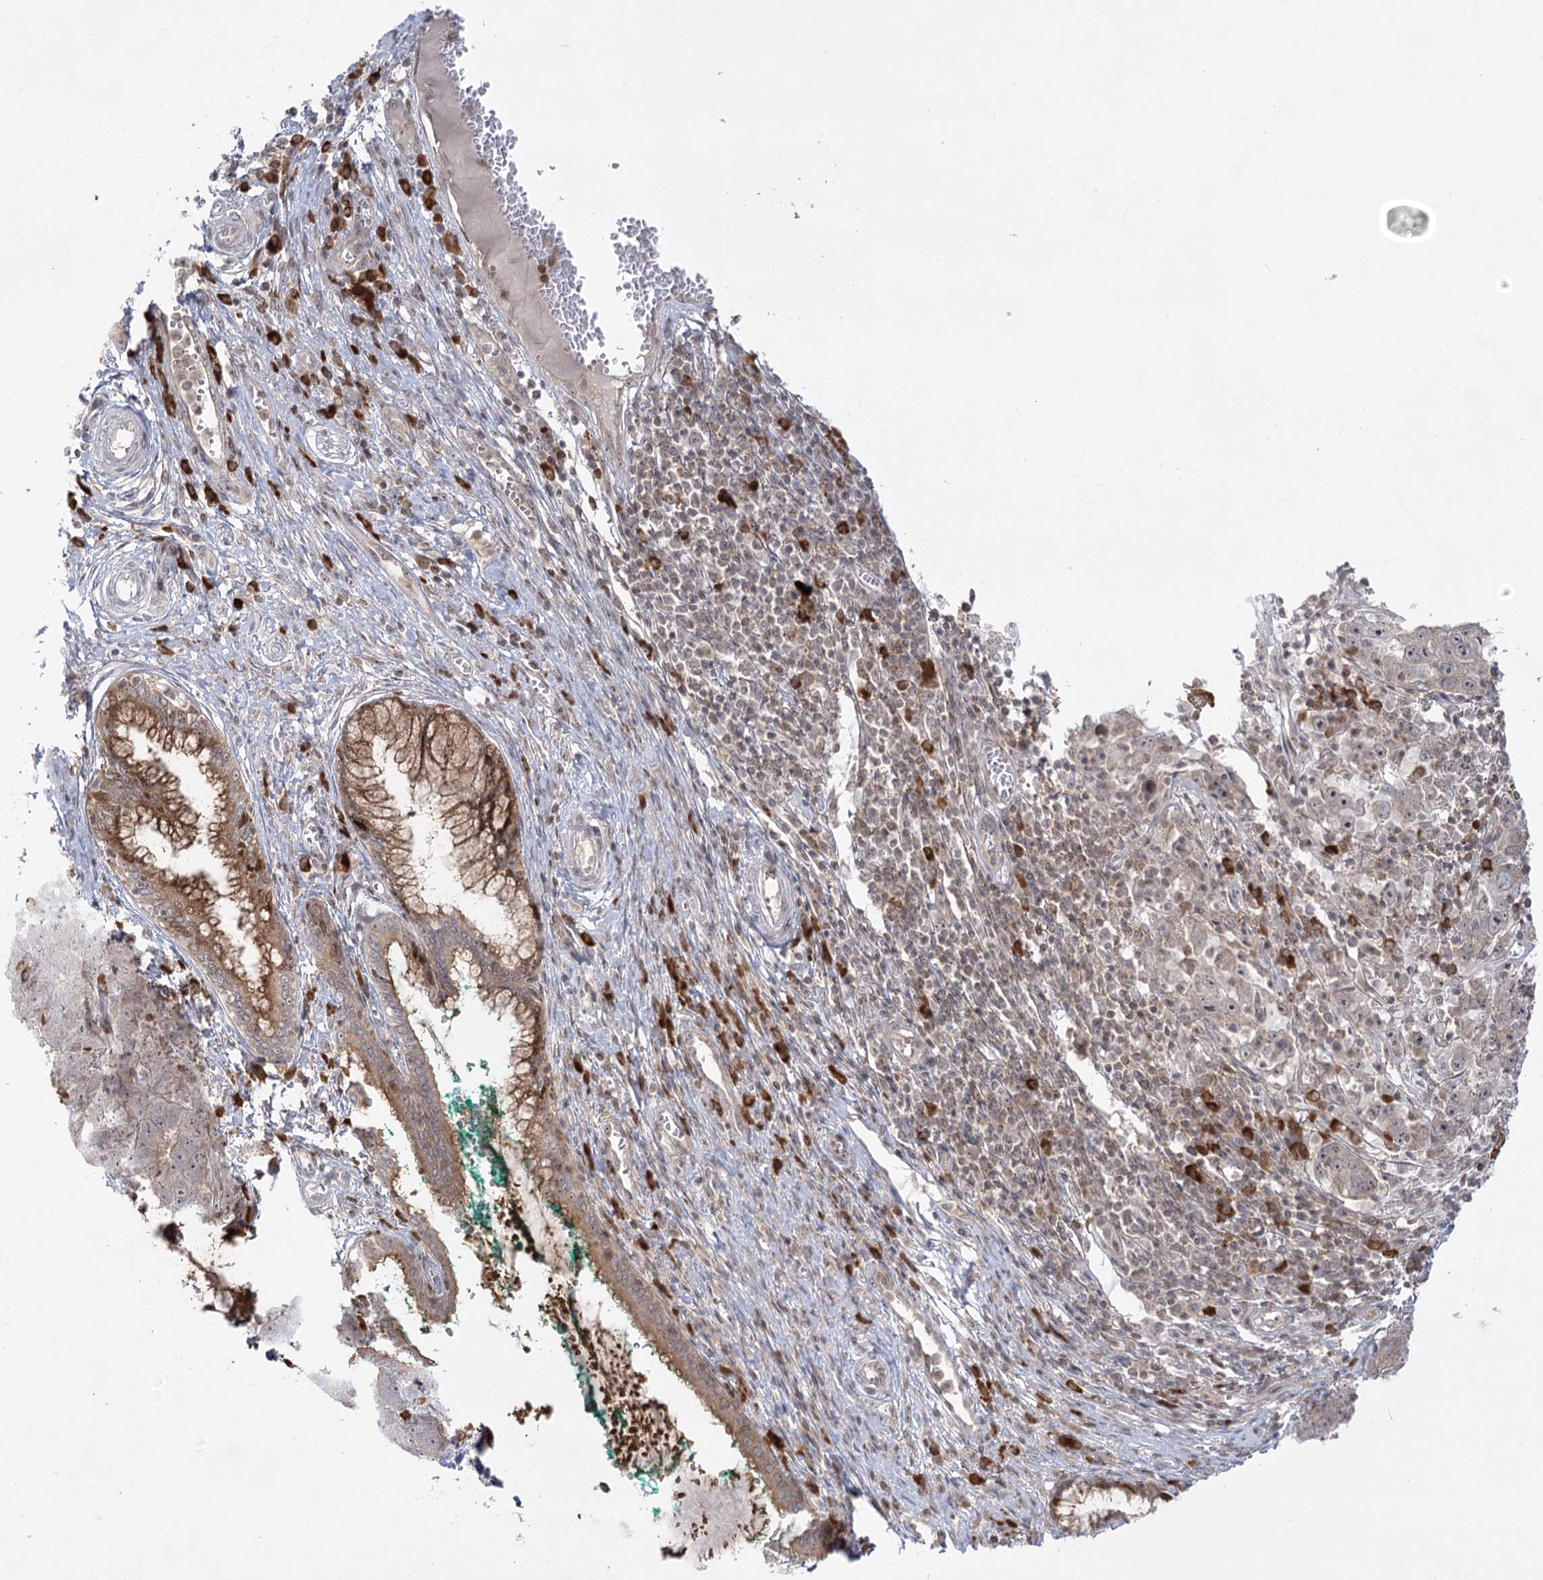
{"staining": {"intensity": "moderate", "quantity": ">75%", "location": "cytoplasmic/membranous"}, "tissue": "cervix", "cell_type": "Glandular cells", "image_type": "normal", "snomed": [{"axis": "morphology", "description": "Normal tissue, NOS"}, {"axis": "morphology", "description": "Adenocarcinoma, NOS"}, {"axis": "topography", "description": "Cervix"}], "caption": "Immunohistochemistry staining of normal cervix, which reveals medium levels of moderate cytoplasmic/membranous expression in approximately >75% of glandular cells indicating moderate cytoplasmic/membranous protein staining. The staining was performed using DAB (brown) for protein detection and nuclei were counterstained in hematoxylin (blue).", "gene": "SYTL1", "patient": {"sex": "female", "age": 29}}